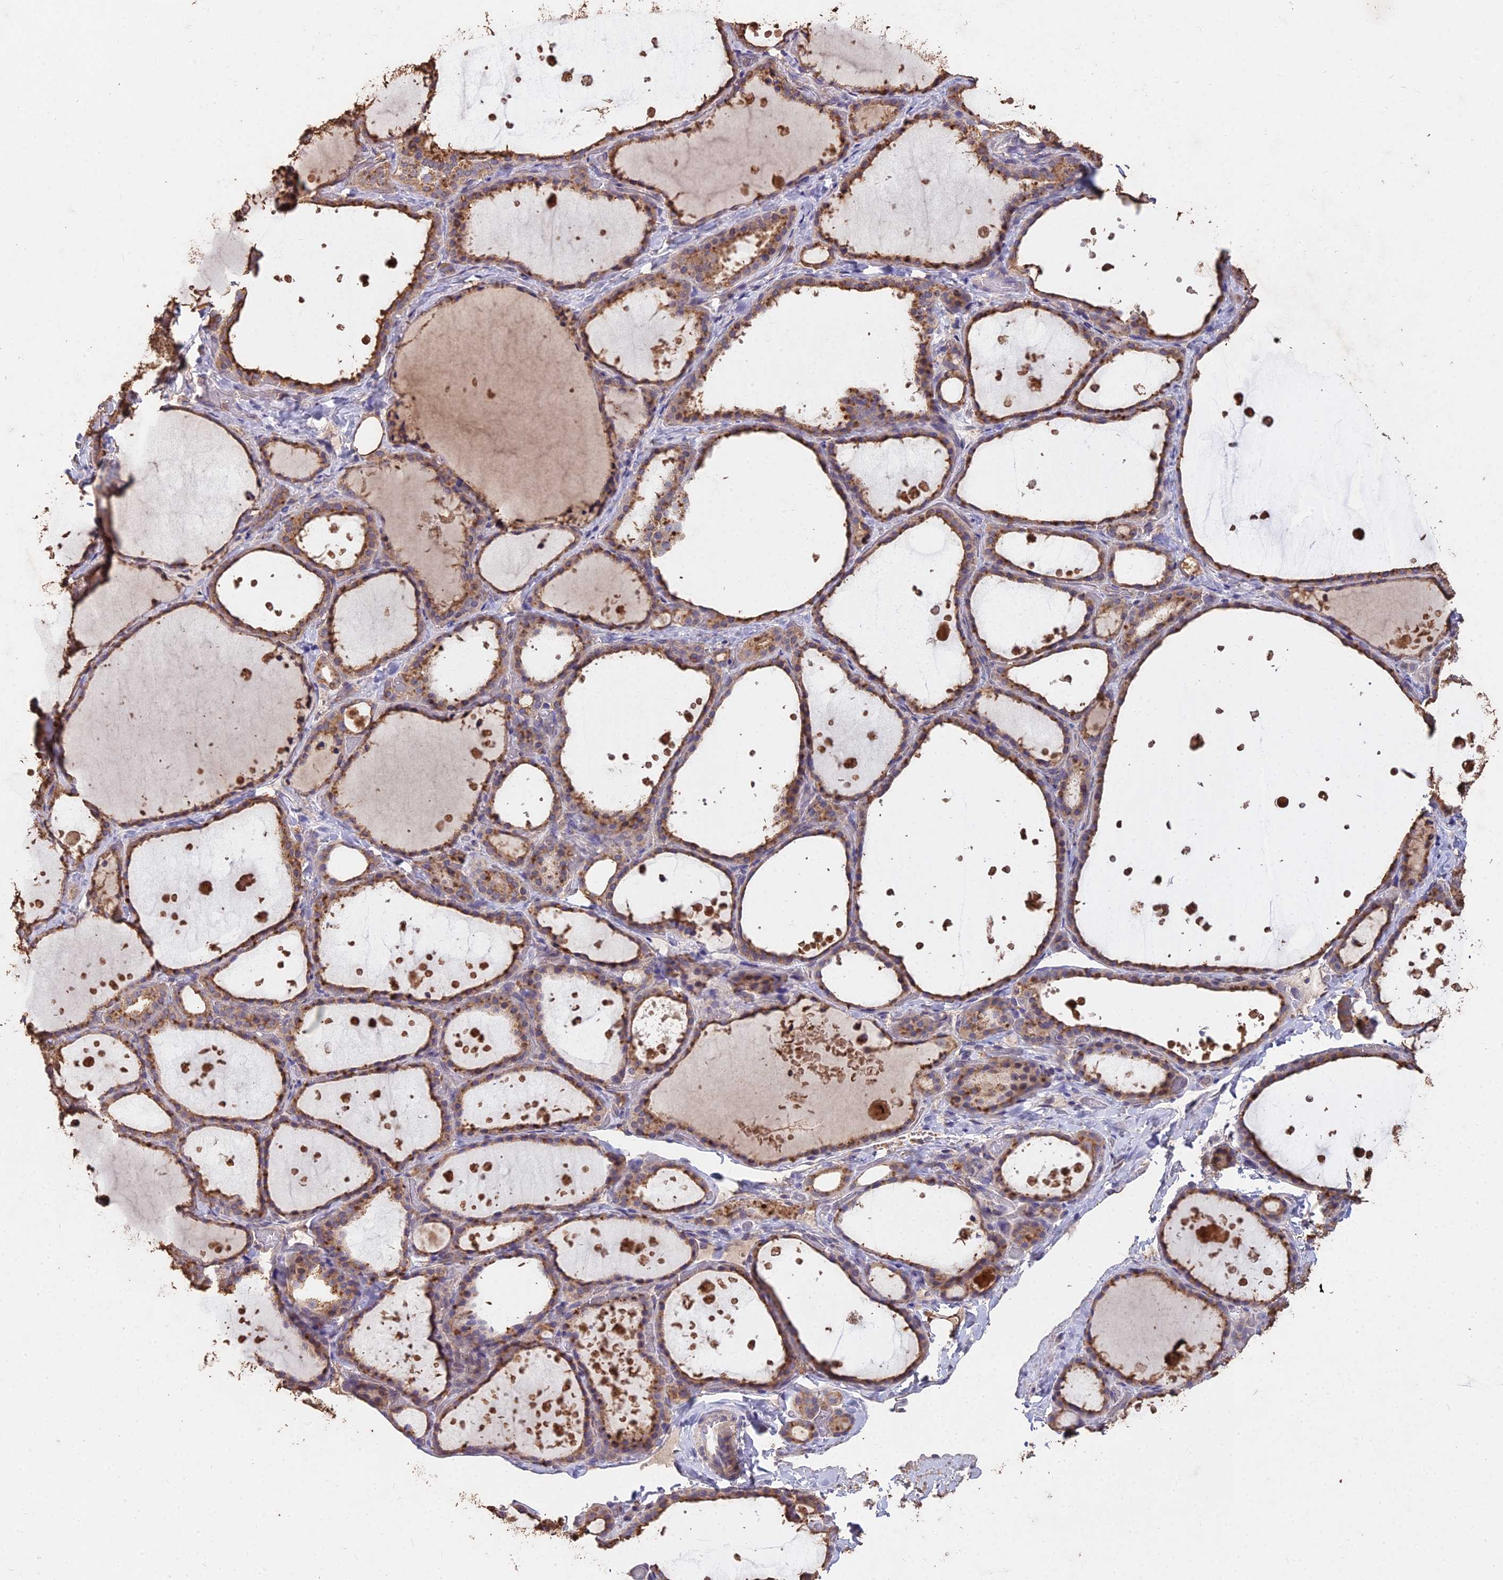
{"staining": {"intensity": "moderate", "quantity": ">75%", "location": "cytoplasmic/membranous"}, "tissue": "thyroid gland", "cell_type": "Glandular cells", "image_type": "normal", "snomed": [{"axis": "morphology", "description": "Normal tissue, NOS"}, {"axis": "topography", "description": "Thyroid gland"}], "caption": "IHC histopathology image of normal thyroid gland: thyroid gland stained using immunohistochemistry (IHC) reveals medium levels of moderate protein expression localized specifically in the cytoplasmic/membranous of glandular cells, appearing as a cytoplasmic/membranous brown color.", "gene": "CEMIP2", "patient": {"sex": "female", "age": 44}}